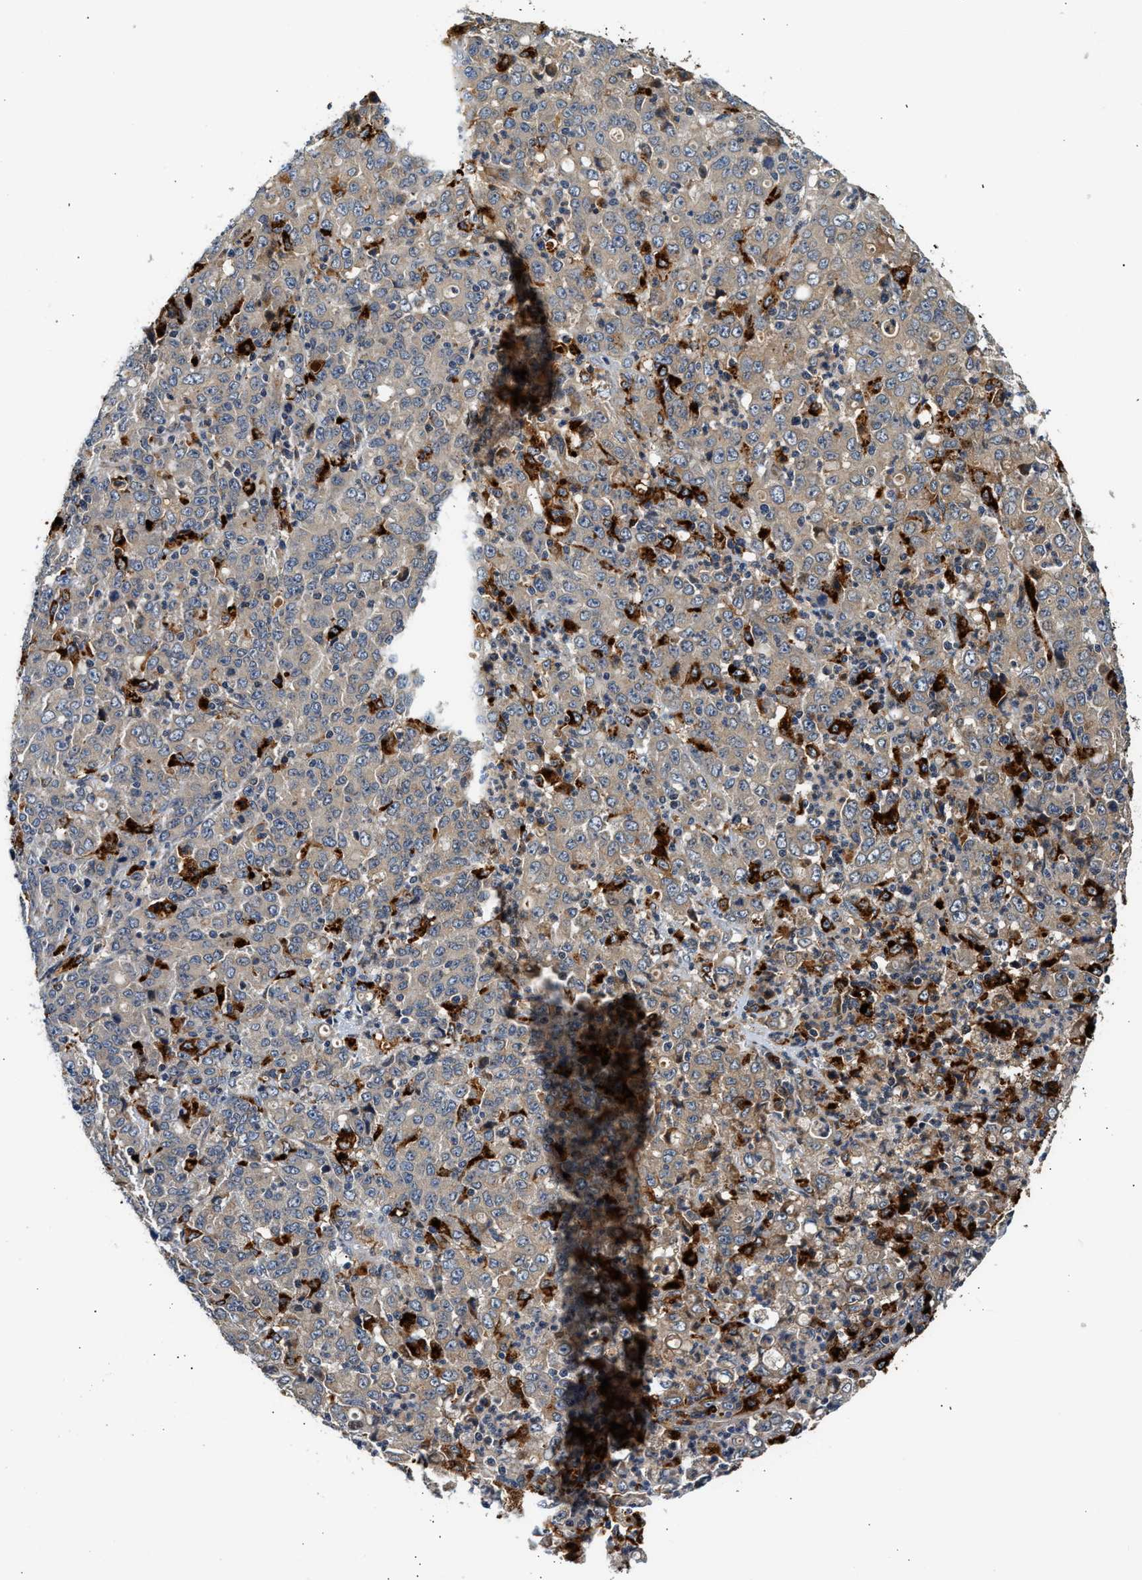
{"staining": {"intensity": "moderate", "quantity": ">75%", "location": "cytoplasmic/membranous"}, "tissue": "stomach cancer", "cell_type": "Tumor cells", "image_type": "cancer", "snomed": [{"axis": "morphology", "description": "Adenocarcinoma, NOS"}, {"axis": "topography", "description": "Stomach, lower"}], "caption": "Protein expression analysis of human stomach cancer reveals moderate cytoplasmic/membranous staining in approximately >75% of tumor cells.", "gene": "PLD3", "patient": {"sex": "female", "age": 71}}